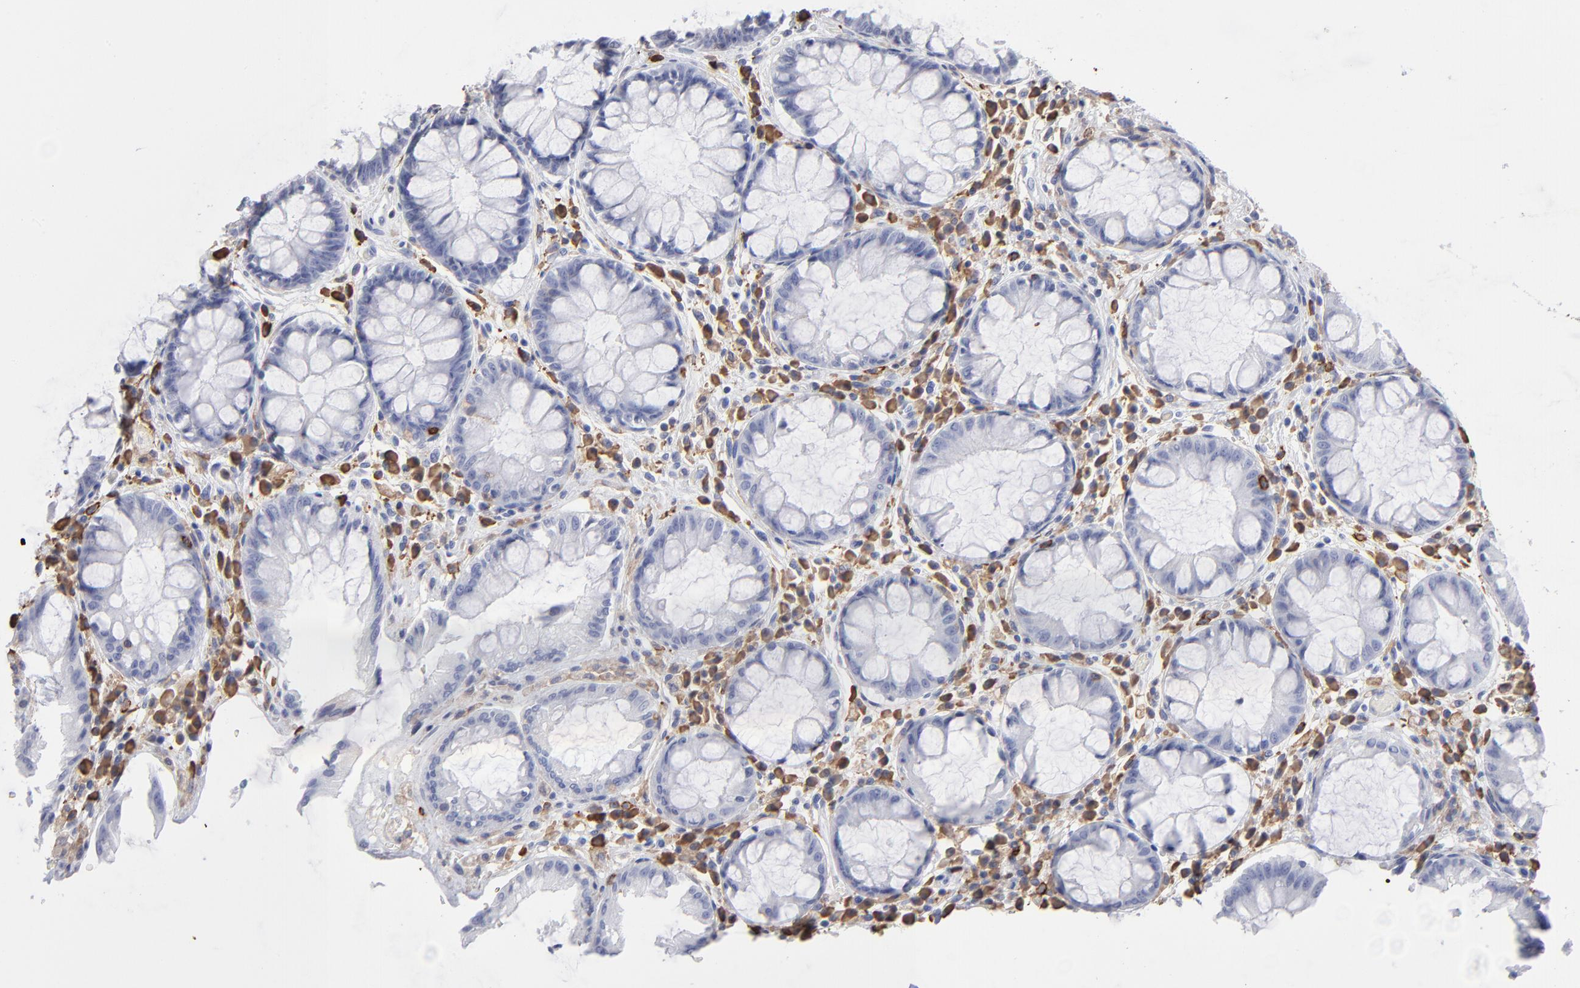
{"staining": {"intensity": "negative", "quantity": "none", "location": "none"}, "tissue": "rectum", "cell_type": "Glandular cells", "image_type": "normal", "snomed": [{"axis": "morphology", "description": "Normal tissue, NOS"}, {"axis": "topography", "description": "Rectum"}], "caption": "This histopathology image is of benign rectum stained with immunohistochemistry (IHC) to label a protein in brown with the nuclei are counter-stained blue. There is no expression in glandular cells. The staining is performed using DAB (3,3'-diaminobenzidine) brown chromogen with nuclei counter-stained in using hematoxylin.", "gene": "LAT2", "patient": {"sex": "female", "age": 46}}